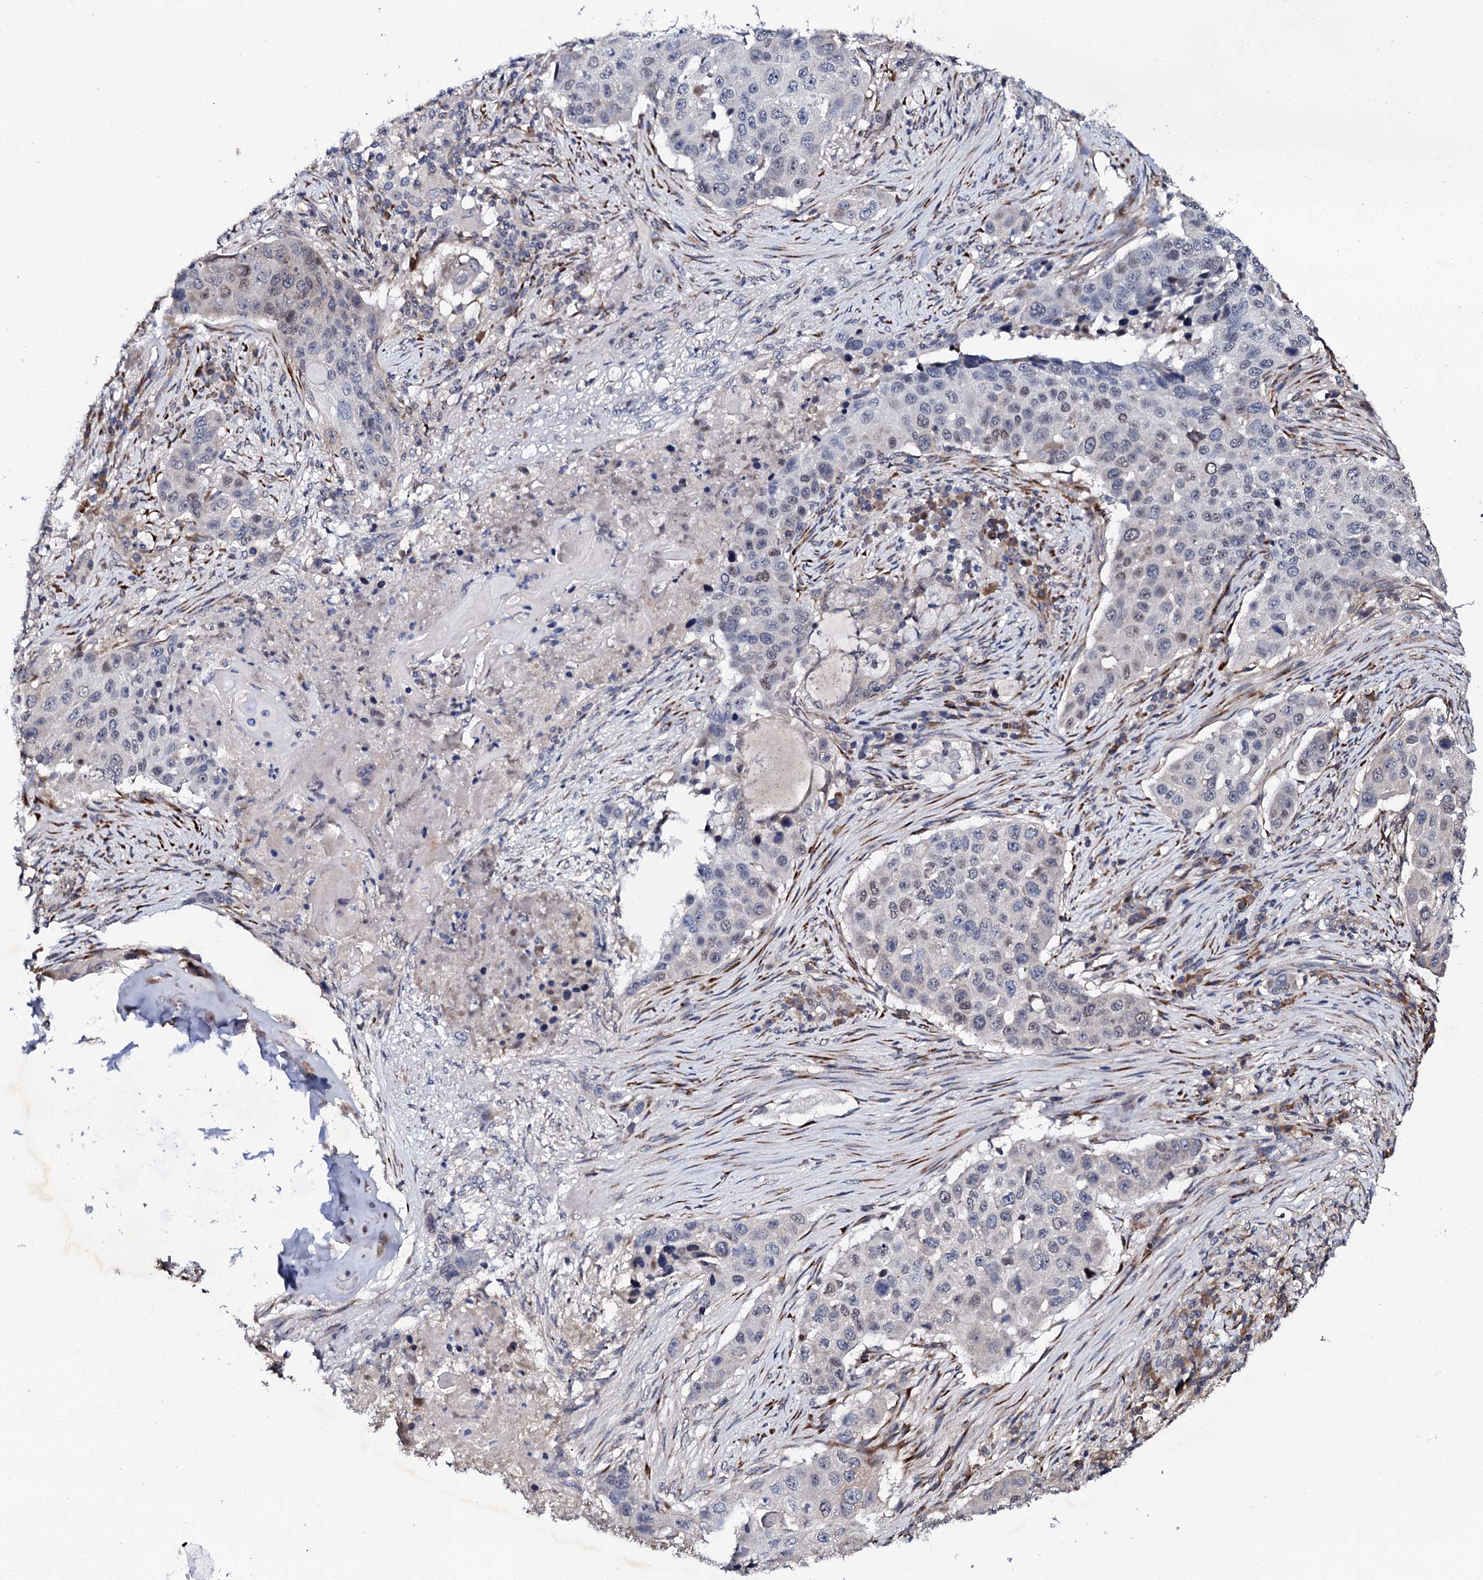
{"staining": {"intensity": "weak", "quantity": "<25%", "location": "nuclear"}, "tissue": "lung cancer", "cell_type": "Tumor cells", "image_type": "cancer", "snomed": [{"axis": "morphology", "description": "Squamous cell carcinoma, NOS"}, {"axis": "topography", "description": "Lung"}], "caption": "The micrograph shows no significant staining in tumor cells of lung cancer. (Stains: DAB (3,3'-diaminobenzidine) immunohistochemistry (IHC) with hematoxylin counter stain, Microscopy: brightfield microscopy at high magnification).", "gene": "FAM111A", "patient": {"sex": "female", "age": 63}}